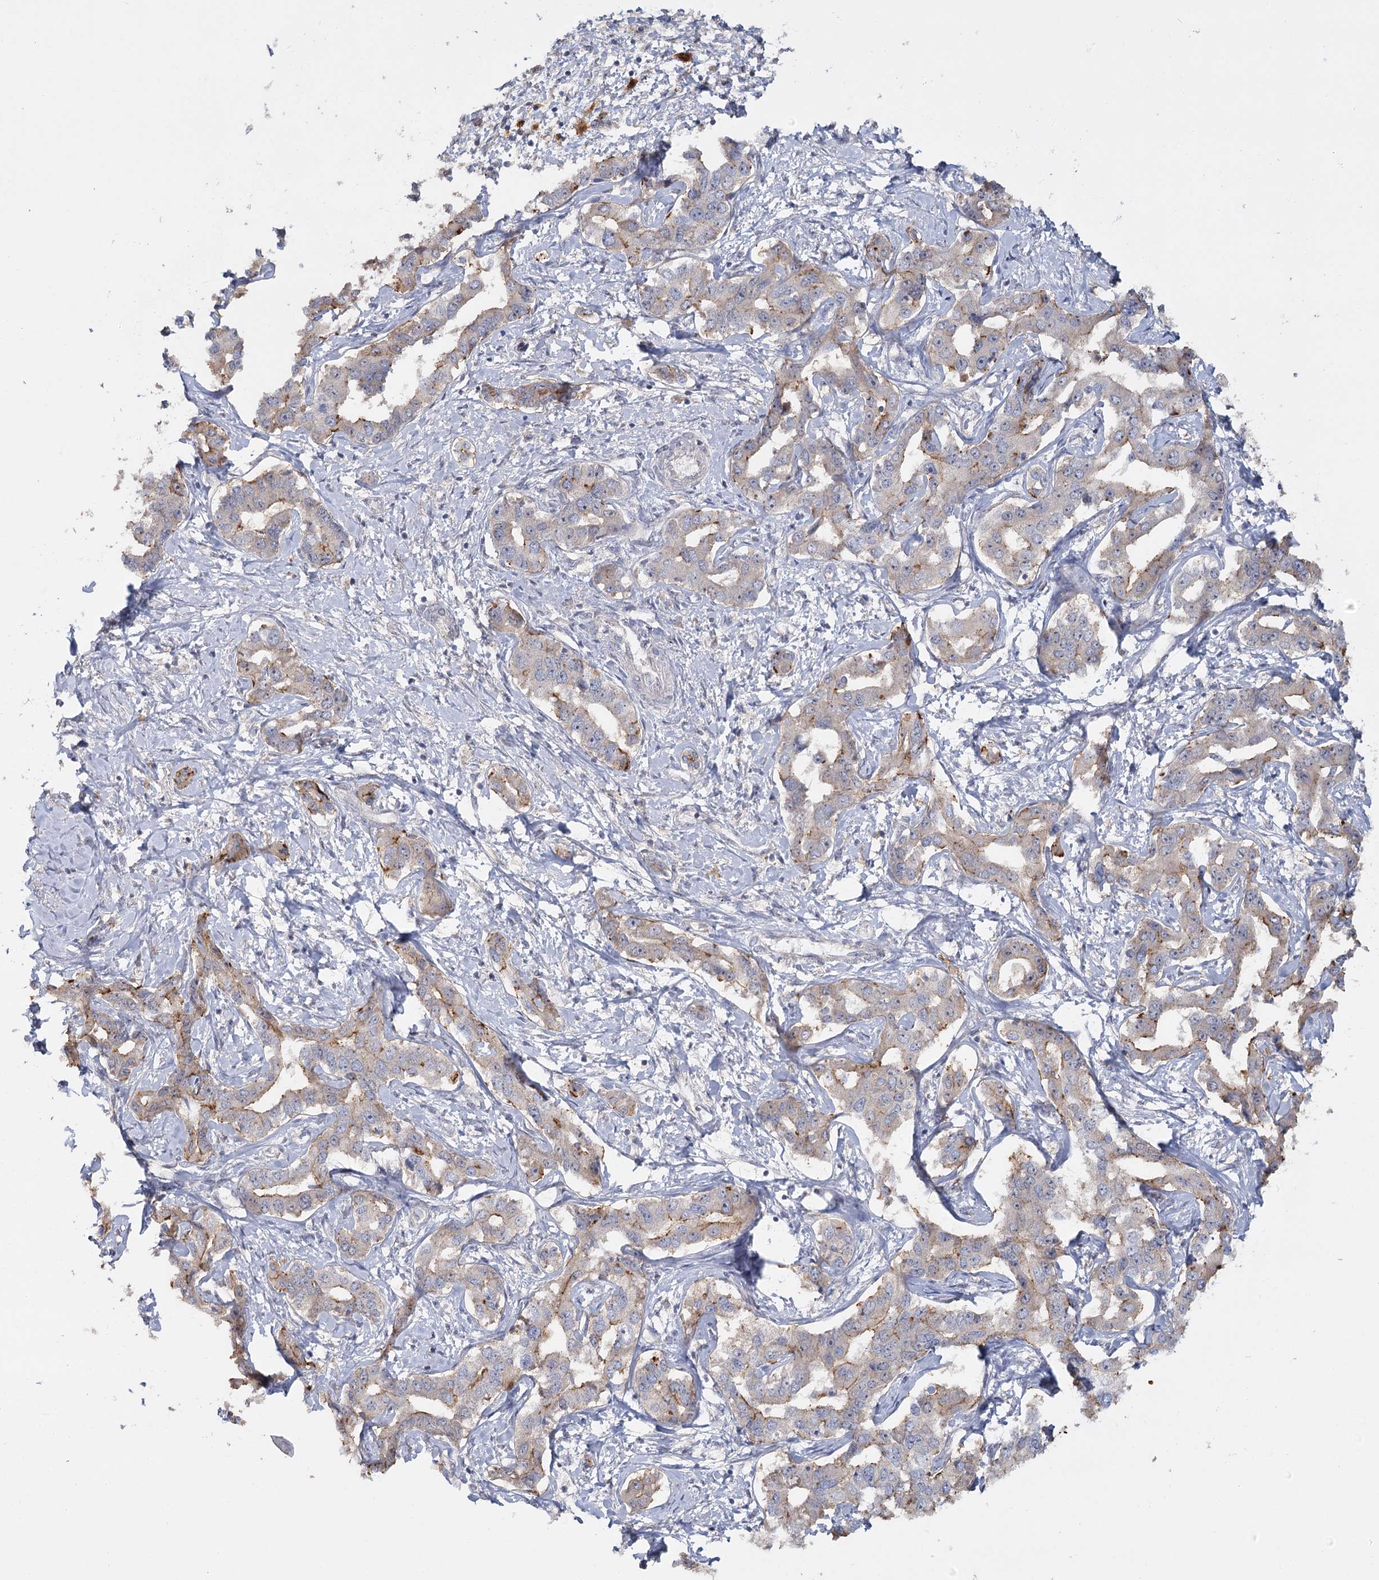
{"staining": {"intensity": "weak", "quantity": "<25%", "location": "cytoplasmic/membranous"}, "tissue": "liver cancer", "cell_type": "Tumor cells", "image_type": "cancer", "snomed": [{"axis": "morphology", "description": "Cholangiocarcinoma"}, {"axis": "topography", "description": "Liver"}], "caption": "A photomicrograph of human liver cancer is negative for staining in tumor cells.", "gene": "ANGPTL5", "patient": {"sex": "male", "age": 59}}